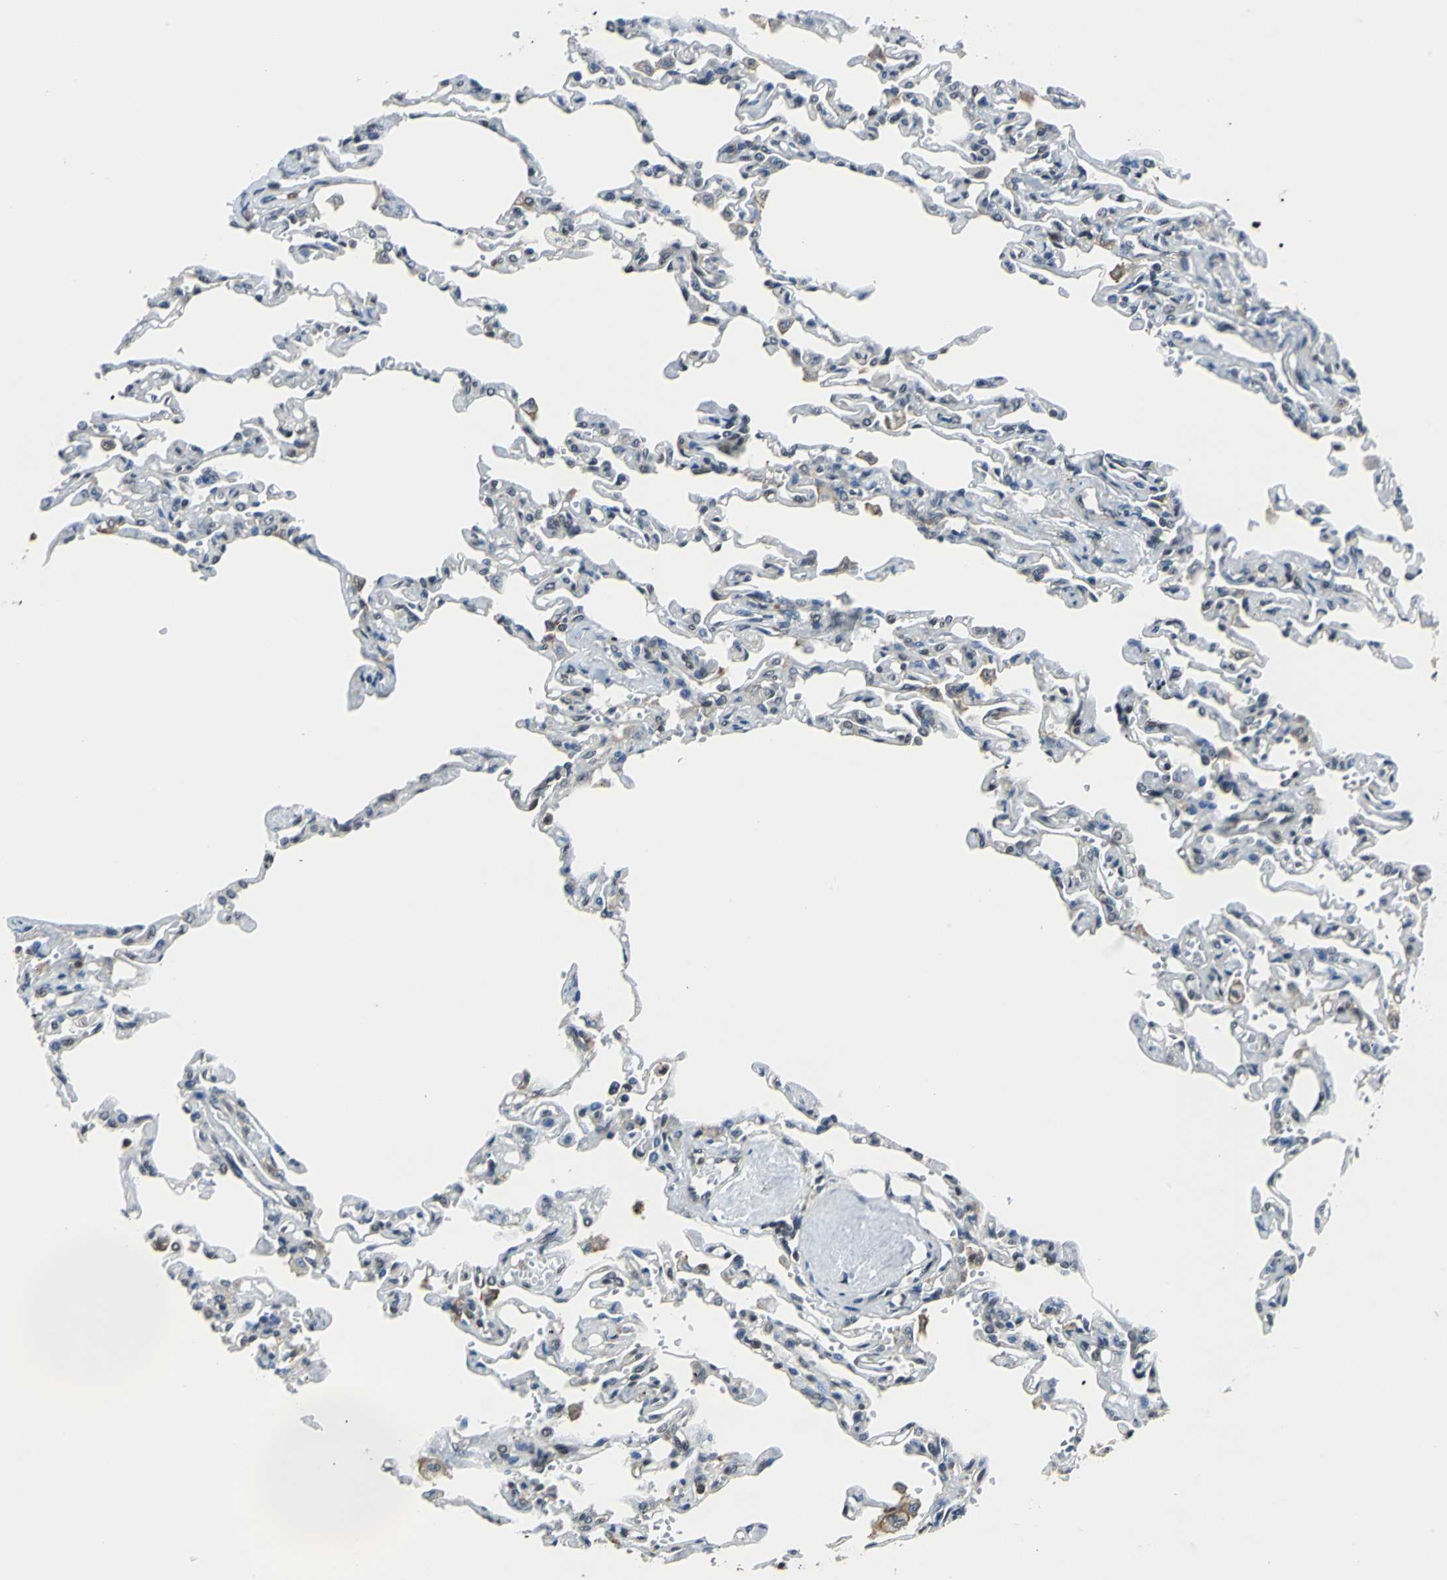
{"staining": {"intensity": "moderate", "quantity": "<25%", "location": "nuclear"}, "tissue": "lung", "cell_type": "Alveolar cells", "image_type": "normal", "snomed": [{"axis": "morphology", "description": "Normal tissue, NOS"}, {"axis": "topography", "description": "Lung"}], "caption": "A brown stain labels moderate nuclear positivity of a protein in alveolar cells of benign human lung. (Brightfield microscopy of DAB IHC at high magnification).", "gene": "ARPC3", "patient": {"sex": "male", "age": 21}}